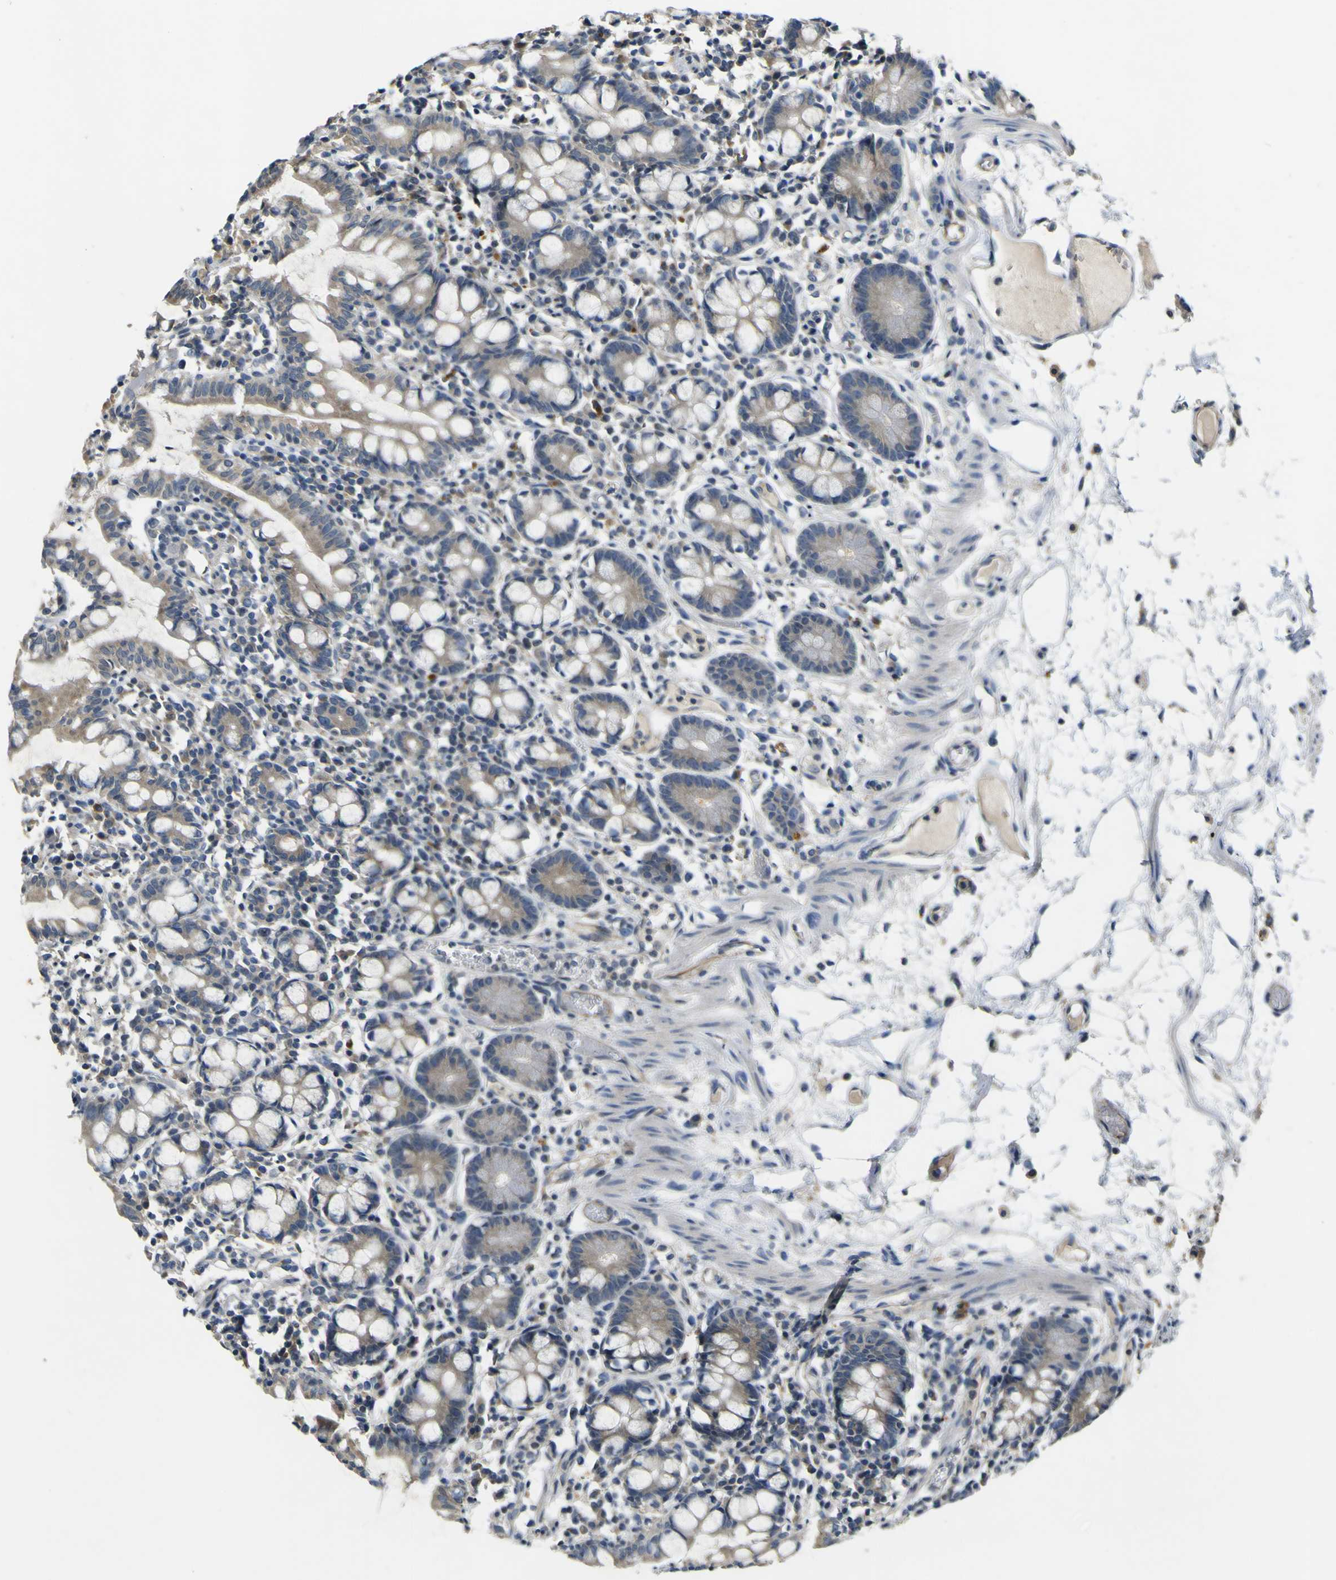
{"staining": {"intensity": "moderate", "quantity": ">75%", "location": "cytoplasmic/membranous"}, "tissue": "small intestine", "cell_type": "Glandular cells", "image_type": "normal", "snomed": [{"axis": "morphology", "description": "Normal tissue, NOS"}, {"axis": "morphology", "description": "Cystadenocarcinoma, serous, Metastatic site"}, {"axis": "topography", "description": "Small intestine"}], "caption": "Small intestine stained for a protein (brown) demonstrates moderate cytoplasmic/membranous positive expression in approximately >75% of glandular cells.", "gene": "LDLR", "patient": {"sex": "female", "age": 61}}